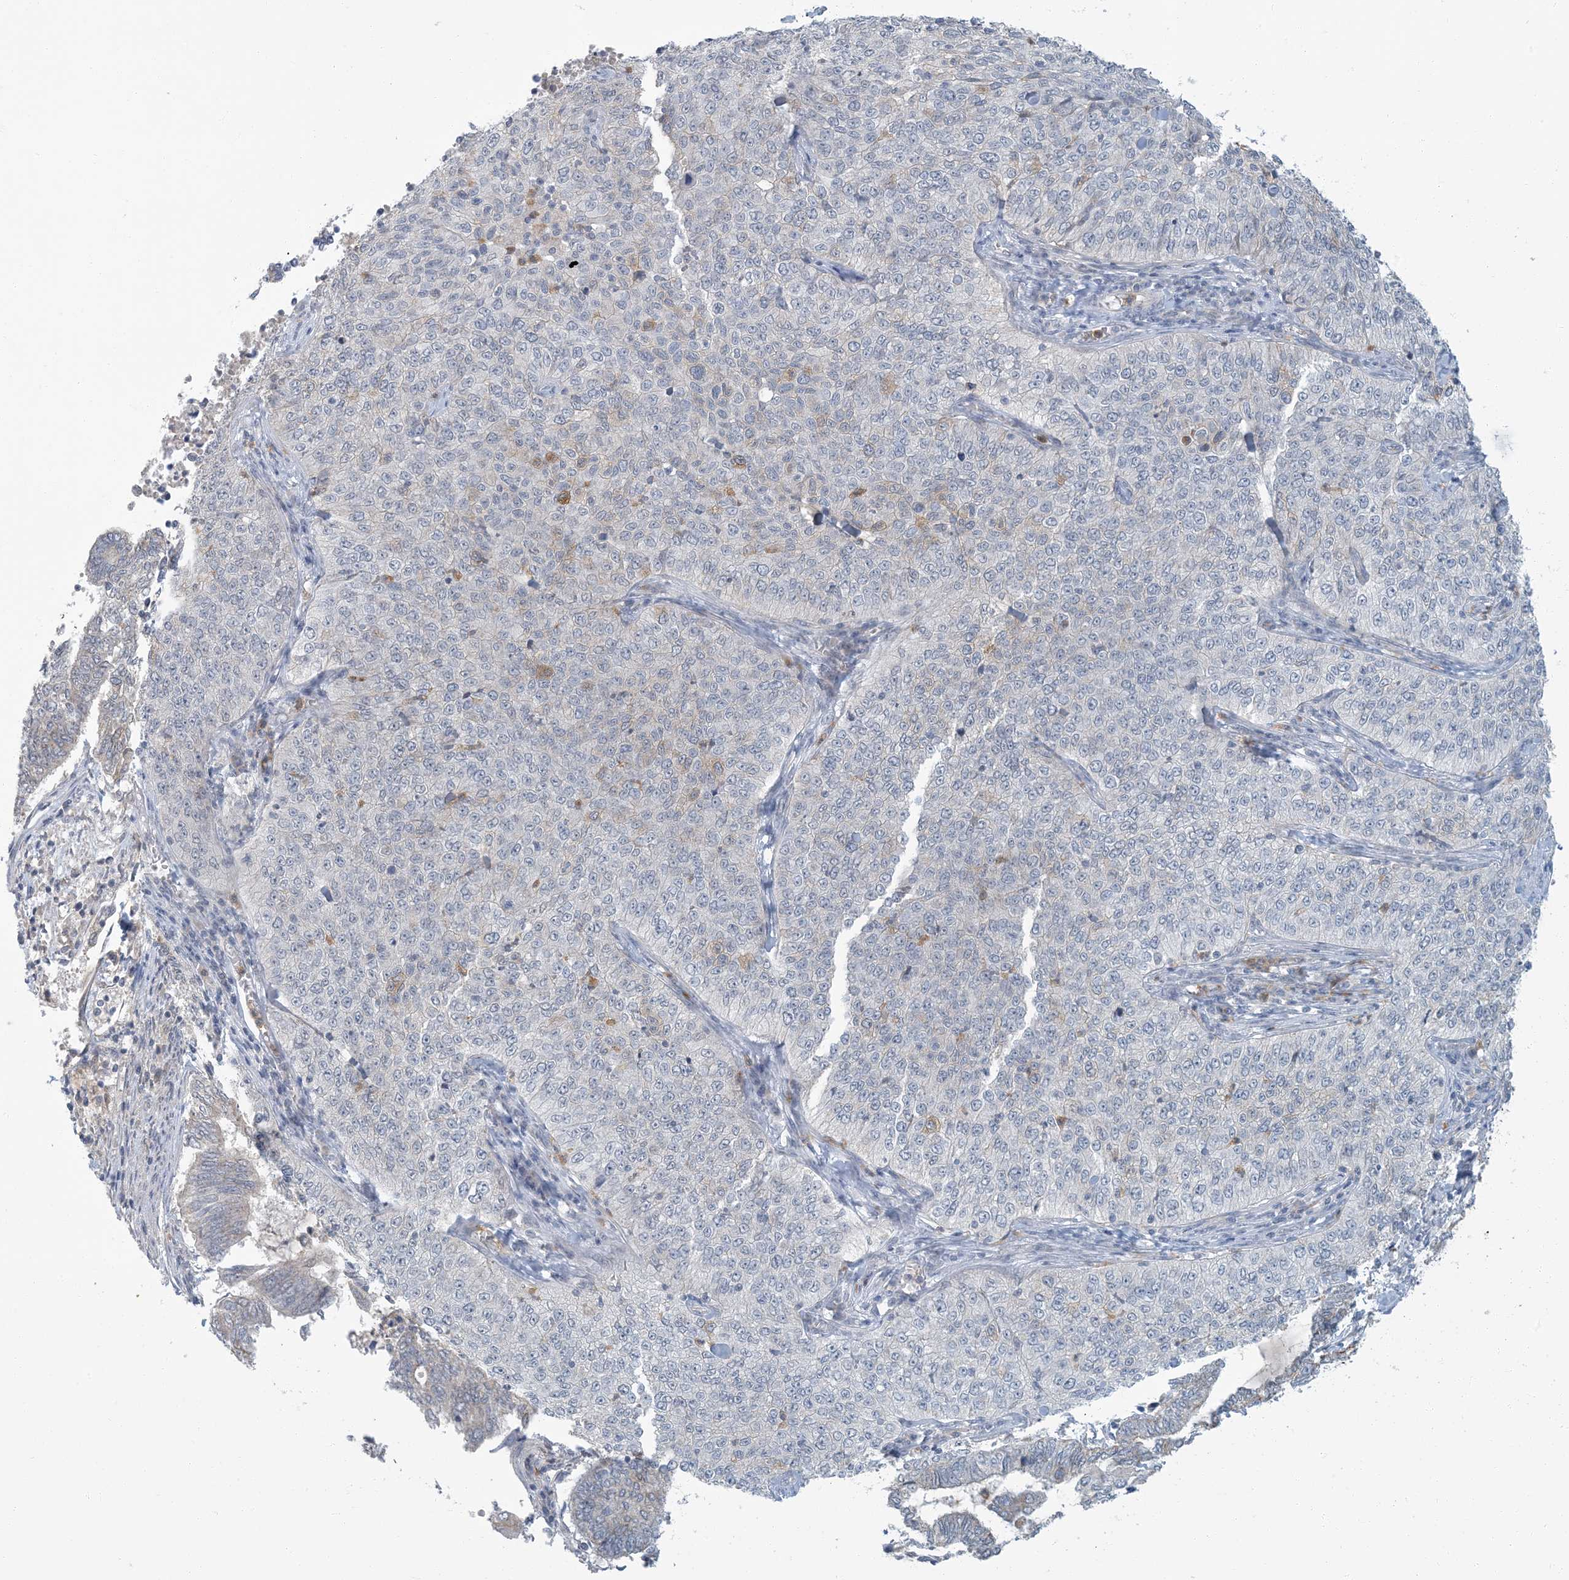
{"staining": {"intensity": "negative", "quantity": "none", "location": "none"}, "tissue": "cervical cancer", "cell_type": "Tumor cells", "image_type": "cancer", "snomed": [{"axis": "morphology", "description": "Squamous cell carcinoma, NOS"}, {"axis": "topography", "description": "Cervix"}], "caption": "An IHC micrograph of cervical cancer (squamous cell carcinoma) is shown. There is no staining in tumor cells of cervical cancer (squamous cell carcinoma).", "gene": "EPHA4", "patient": {"sex": "female", "age": 35}}